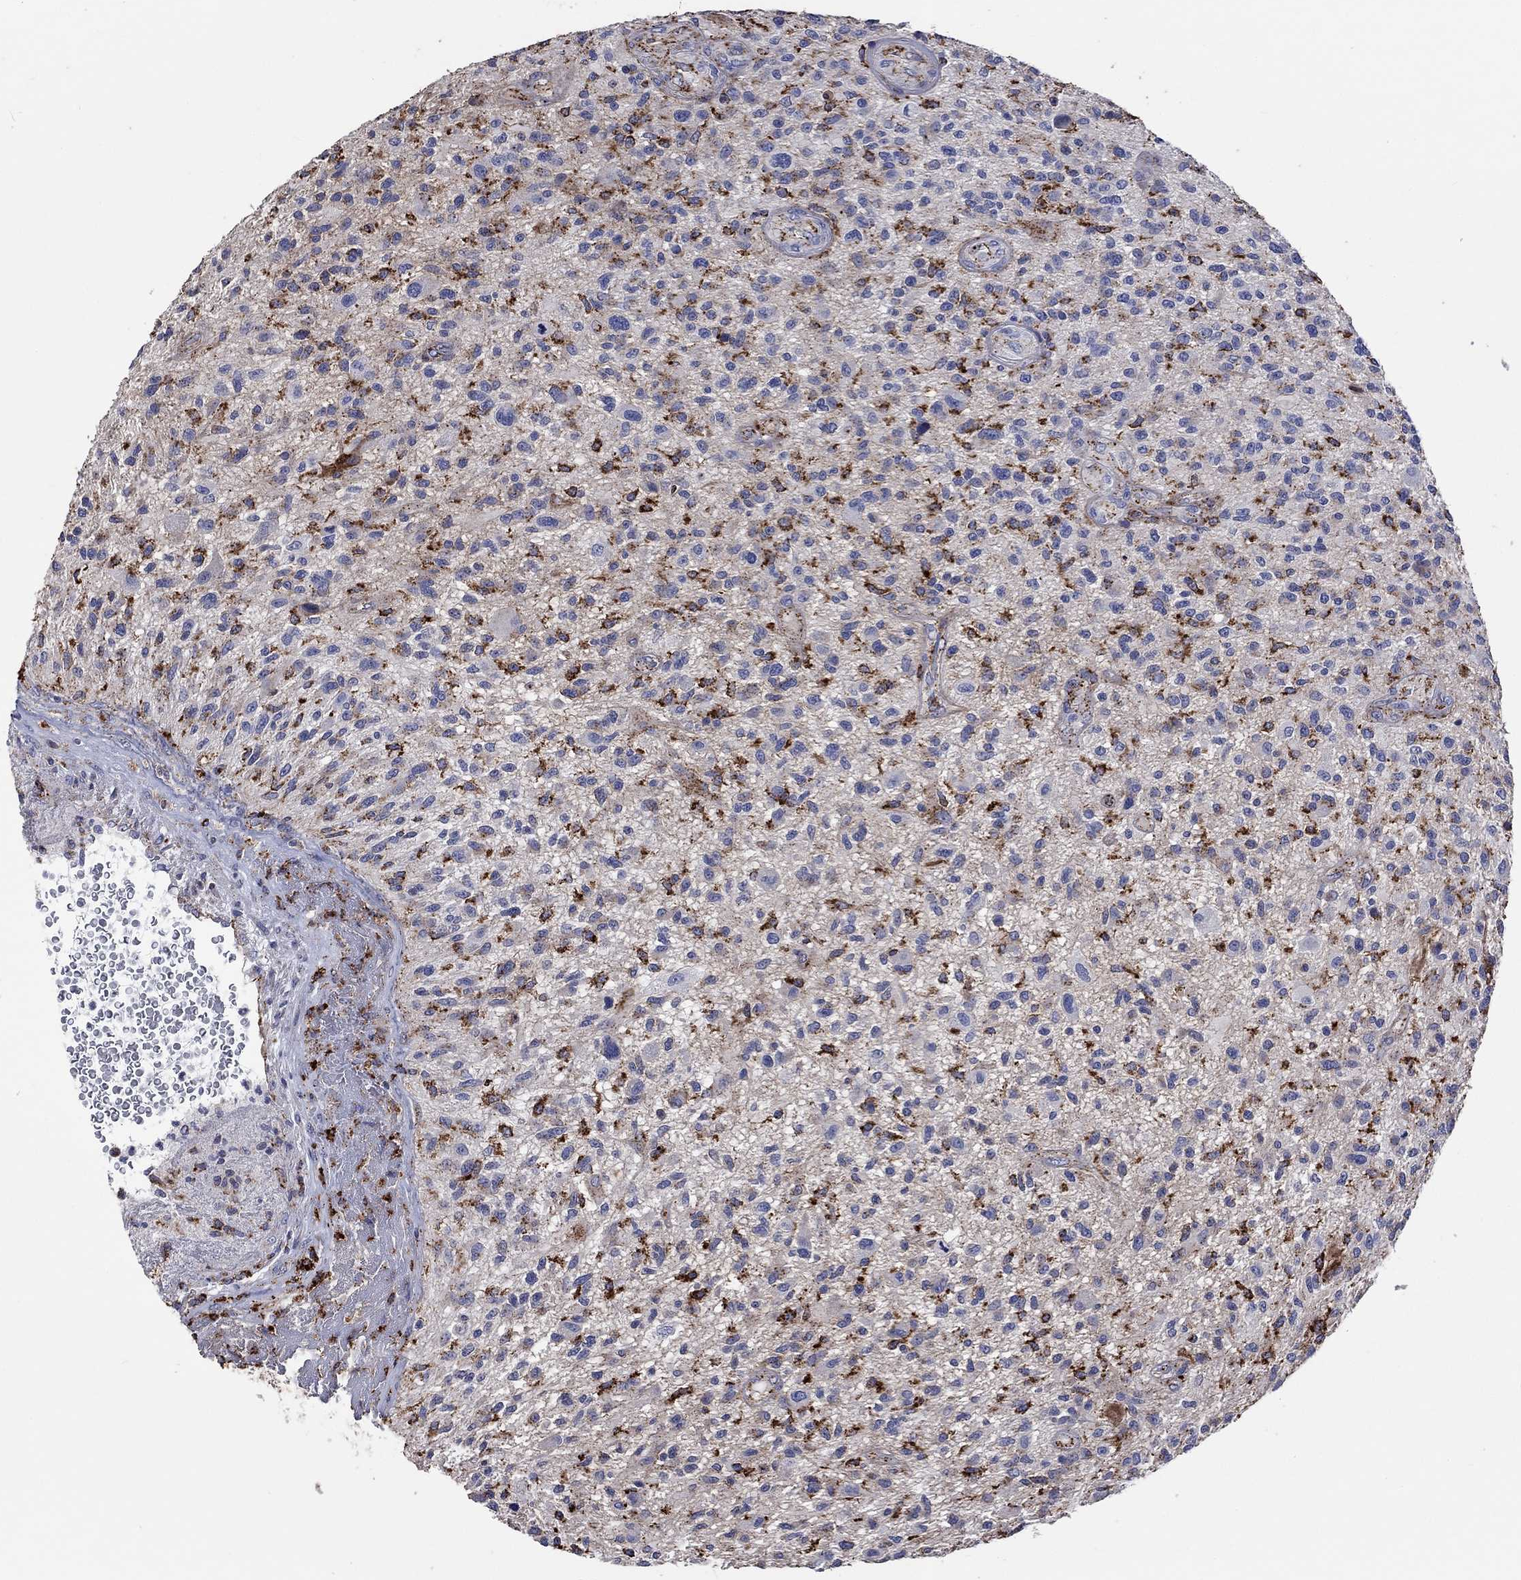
{"staining": {"intensity": "strong", "quantity": "<25%", "location": "cytoplasmic/membranous"}, "tissue": "glioma", "cell_type": "Tumor cells", "image_type": "cancer", "snomed": [{"axis": "morphology", "description": "Glioma, malignant, High grade"}, {"axis": "topography", "description": "Brain"}], "caption": "Protein staining of malignant glioma (high-grade) tissue demonstrates strong cytoplasmic/membranous staining in about <25% of tumor cells. (DAB IHC, brown staining for protein, blue staining for nuclei).", "gene": "CTSB", "patient": {"sex": "male", "age": 47}}